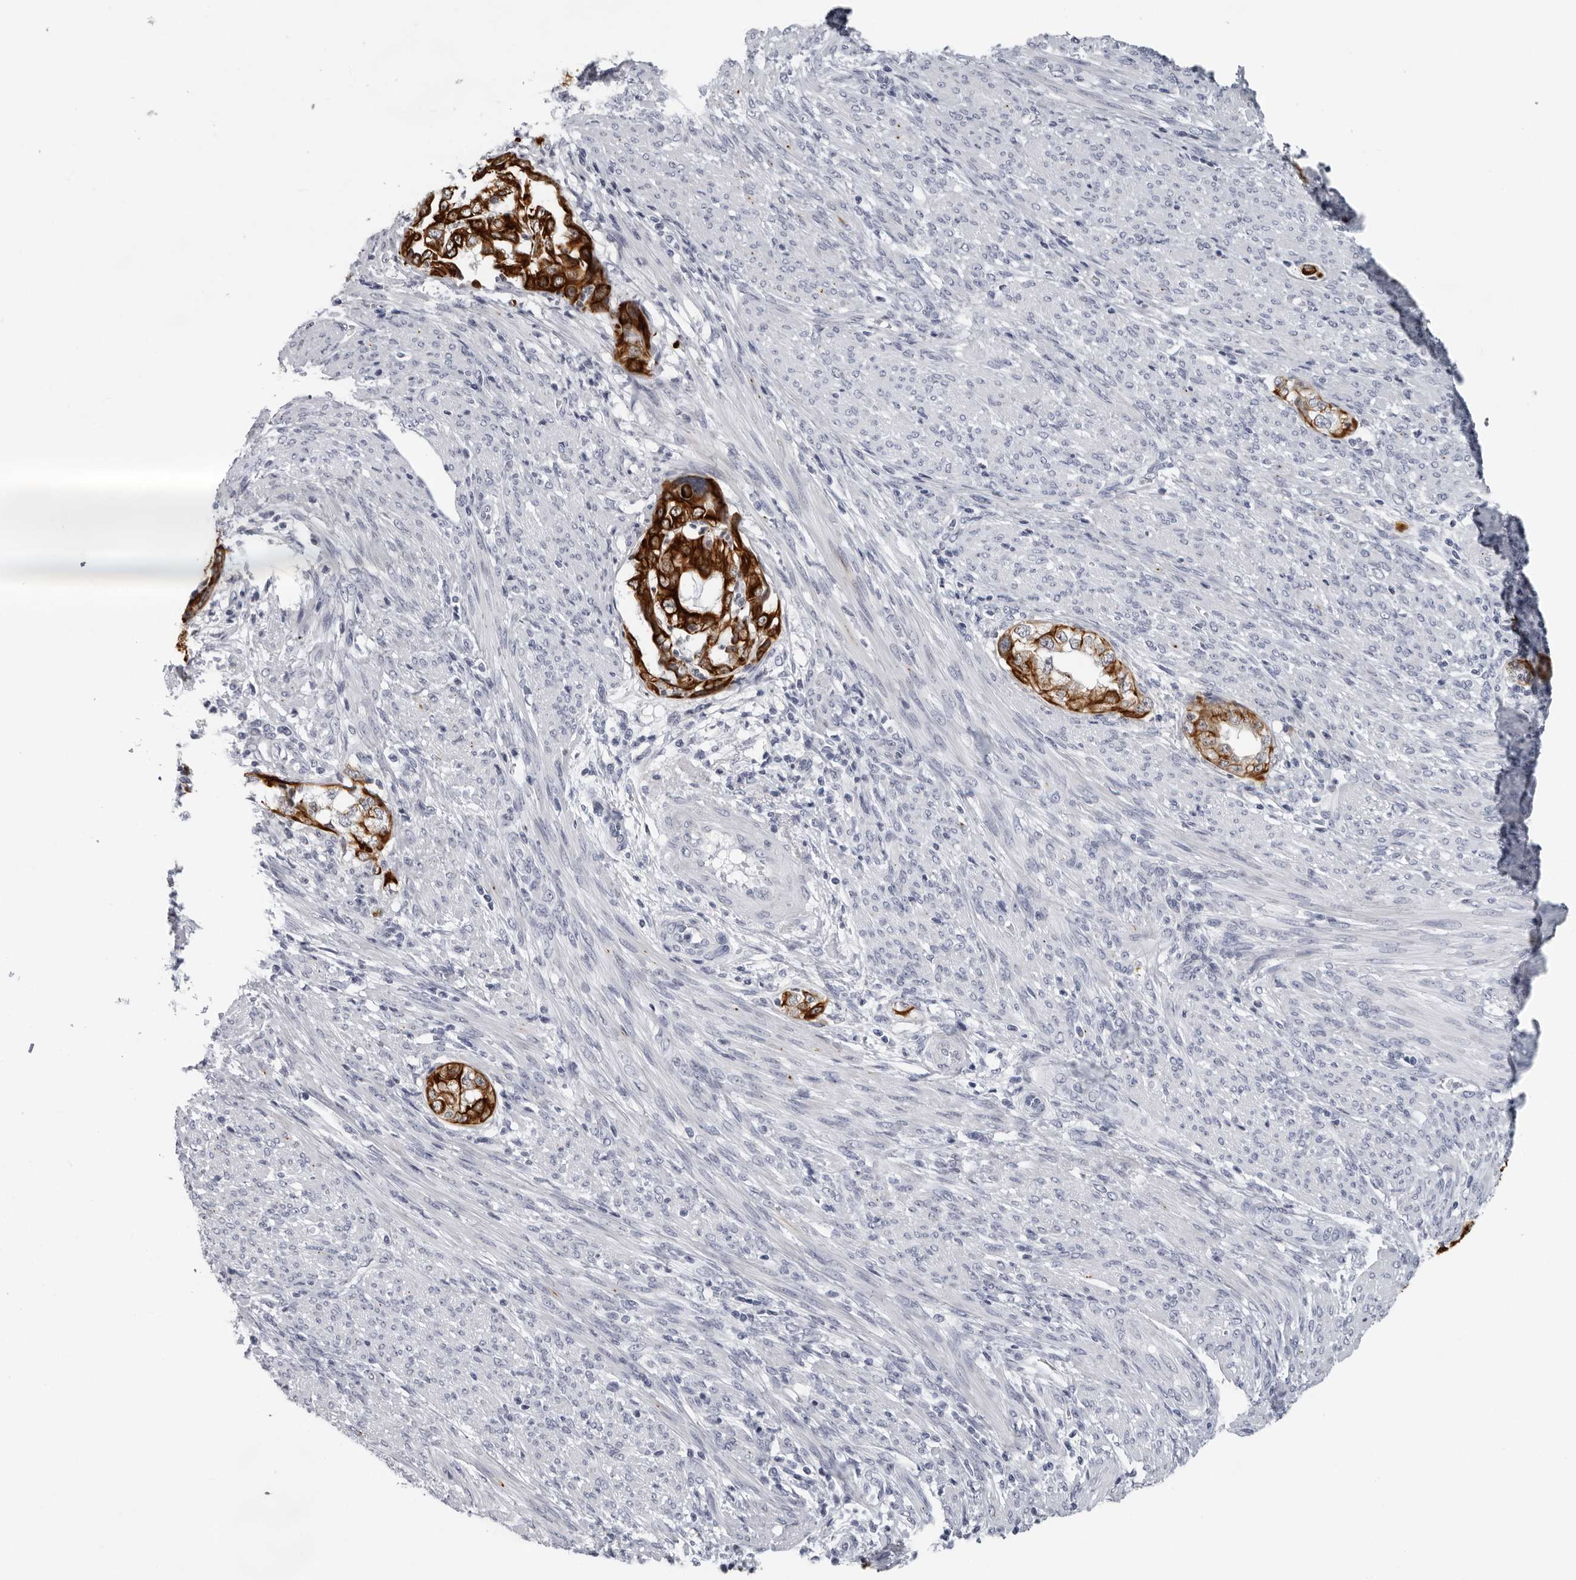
{"staining": {"intensity": "strong", "quantity": ">75%", "location": "cytoplasmic/membranous"}, "tissue": "endometrial cancer", "cell_type": "Tumor cells", "image_type": "cancer", "snomed": [{"axis": "morphology", "description": "Adenocarcinoma, NOS"}, {"axis": "topography", "description": "Endometrium"}], "caption": "This histopathology image shows IHC staining of human endometrial cancer, with high strong cytoplasmic/membranous staining in about >75% of tumor cells.", "gene": "CCDC28B", "patient": {"sex": "female", "age": 85}}